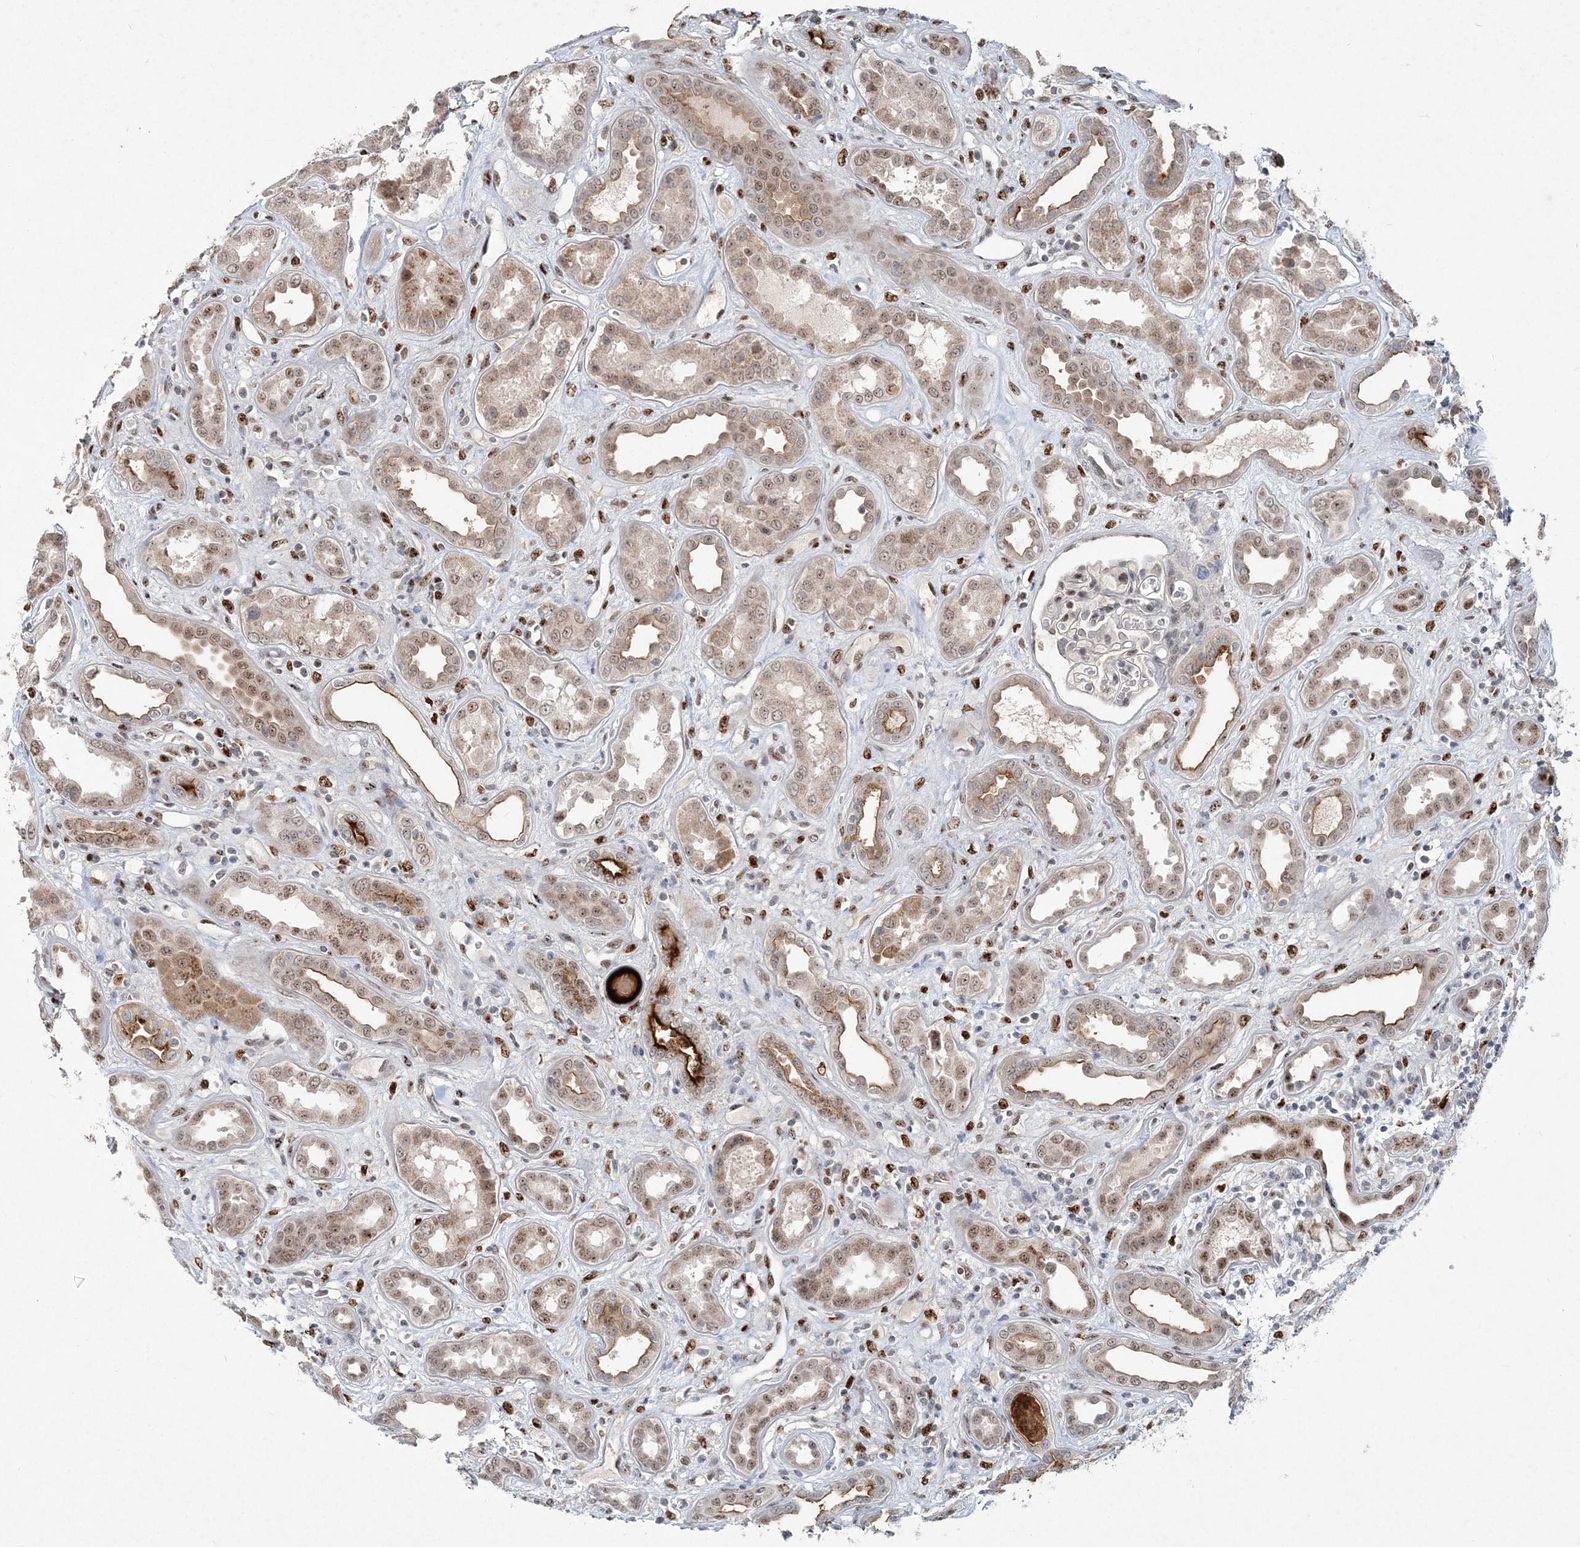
{"staining": {"intensity": "weak", "quantity": "25%-75%", "location": "nuclear"}, "tissue": "kidney", "cell_type": "Cells in glomeruli", "image_type": "normal", "snomed": [{"axis": "morphology", "description": "Normal tissue, NOS"}, {"axis": "topography", "description": "Kidney"}], "caption": "Immunohistochemical staining of unremarkable human kidney shows weak nuclear protein expression in about 25%-75% of cells in glomeruli. (Stains: DAB (3,3'-diaminobenzidine) in brown, nuclei in blue, Microscopy: brightfield microscopy at high magnification).", "gene": "GIN1", "patient": {"sex": "male", "age": 59}}